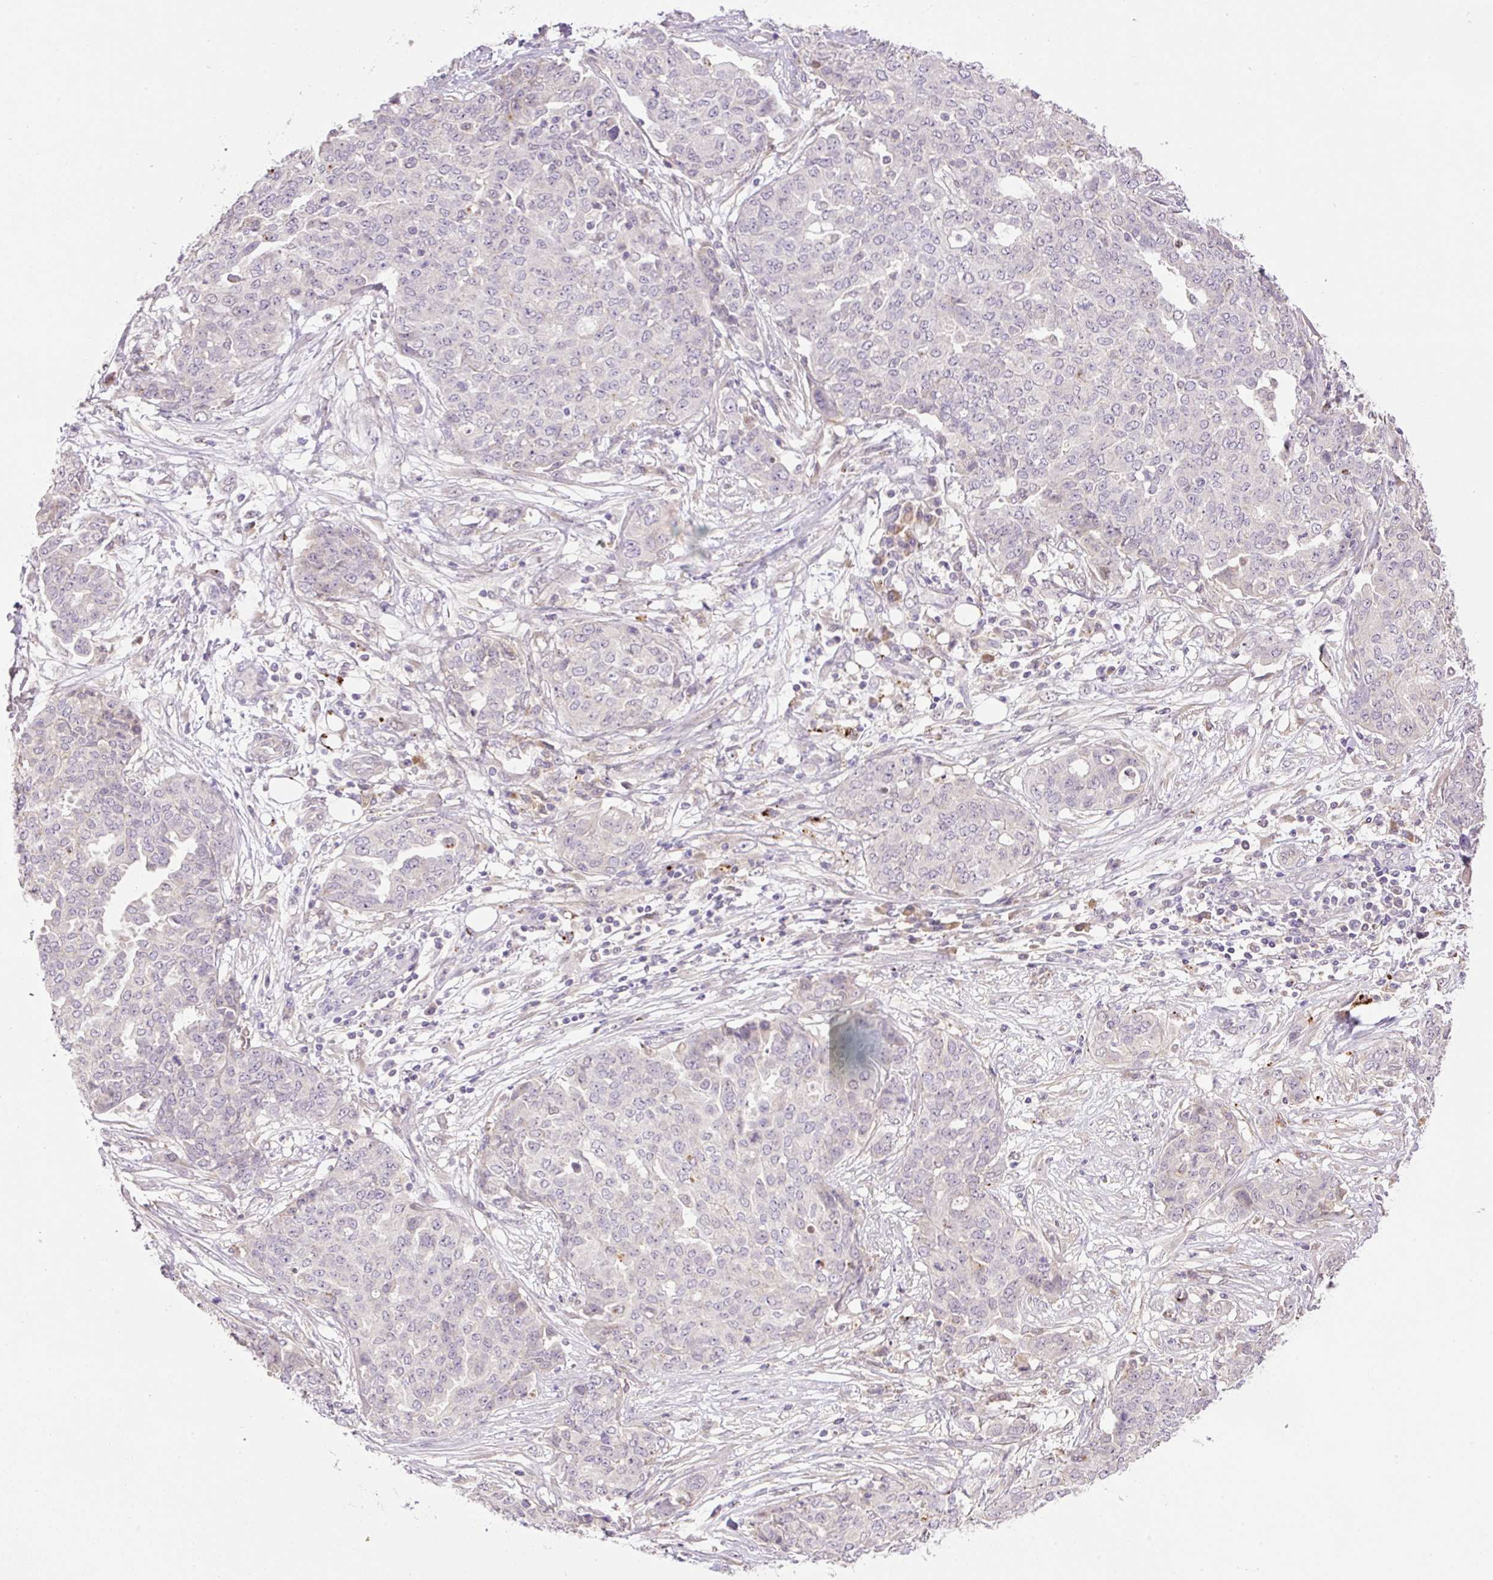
{"staining": {"intensity": "negative", "quantity": "none", "location": "none"}, "tissue": "ovarian cancer", "cell_type": "Tumor cells", "image_type": "cancer", "snomed": [{"axis": "morphology", "description": "Cystadenocarcinoma, serous, NOS"}, {"axis": "topography", "description": "Soft tissue"}, {"axis": "topography", "description": "Ovary"}], "caption": "Human serous cystadenocarcinoma (ovarian) stained for a protein using immunohistochemistry reveals no positivity in tumor cells.", "gene": "HABP4", "patient": {"sex": "female", "age": 57}}